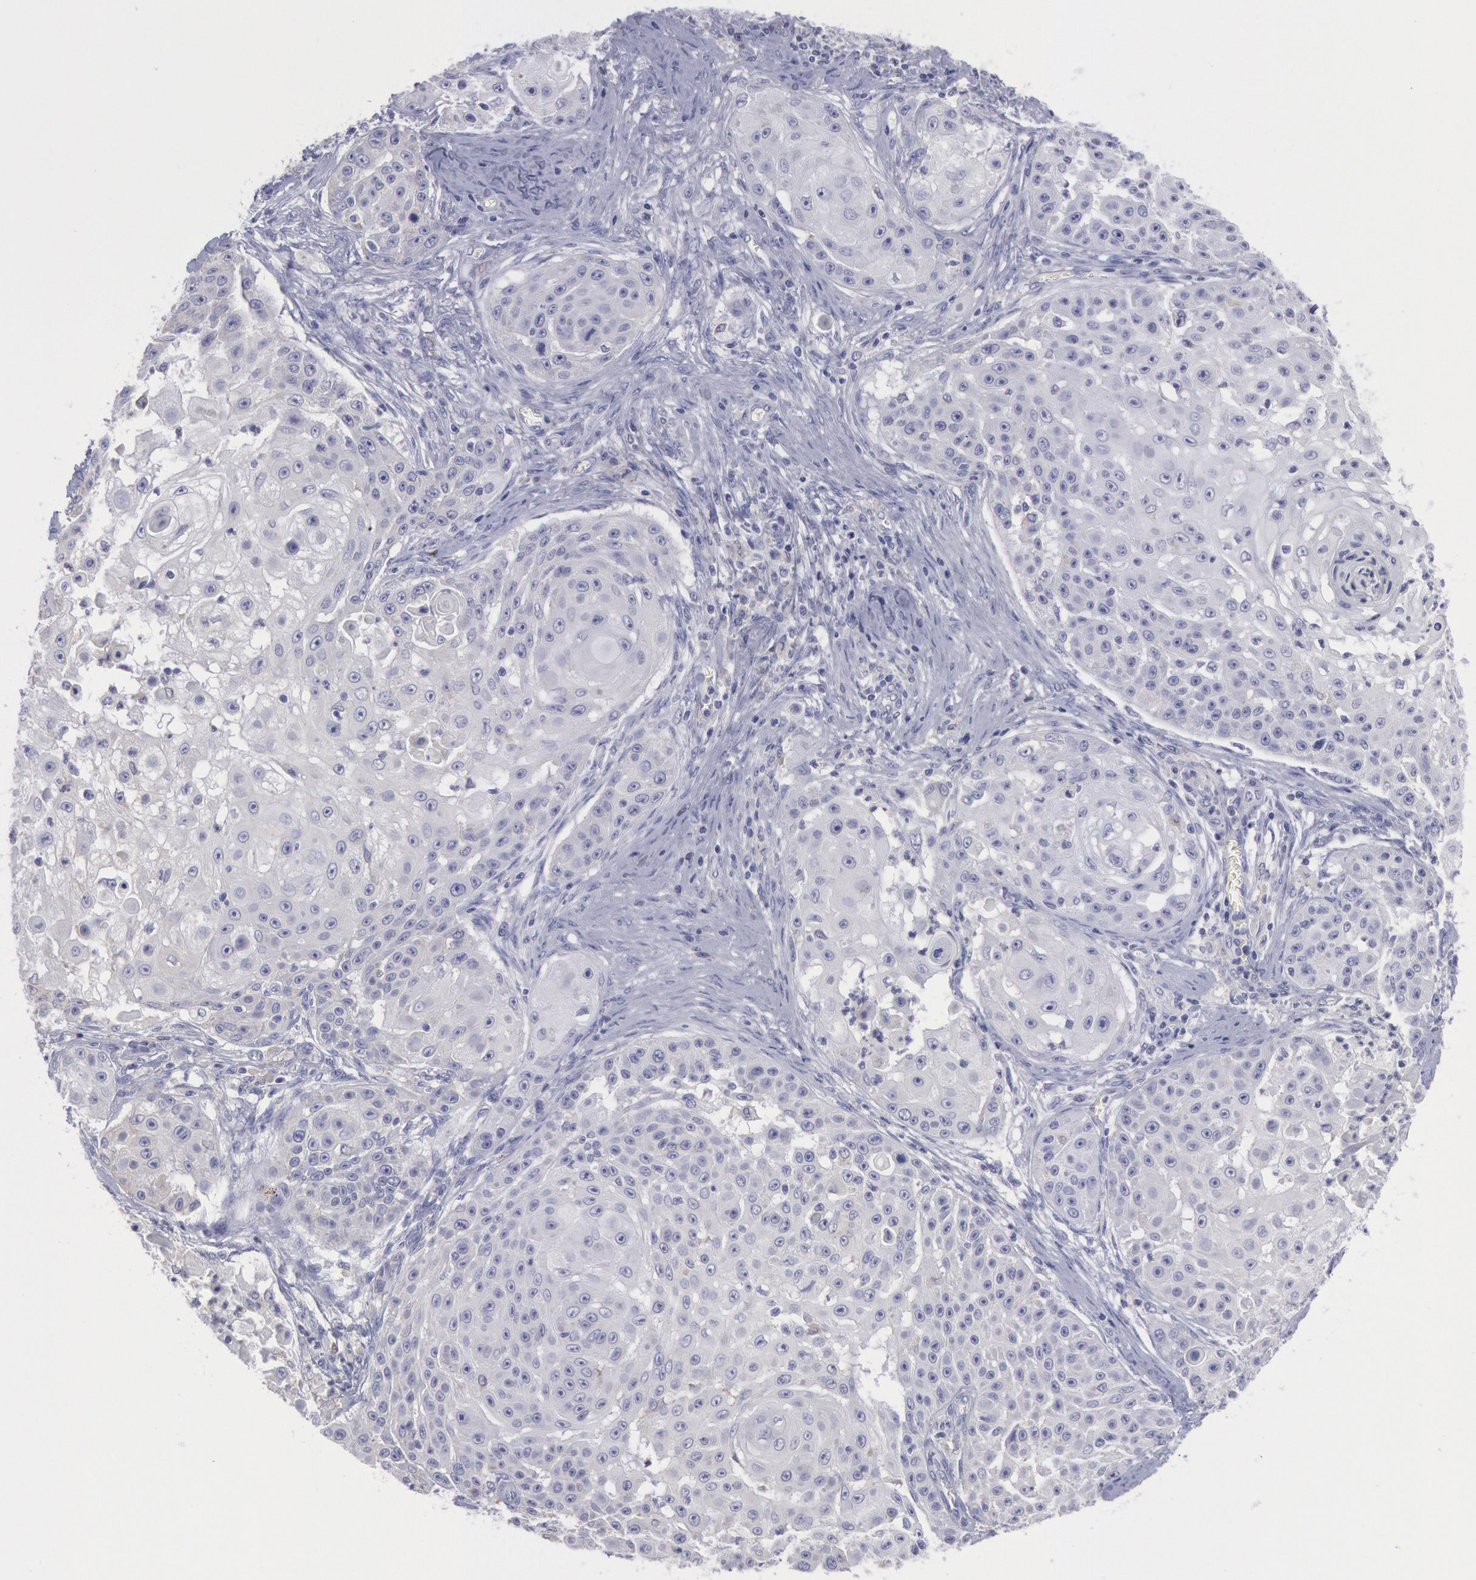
{"staining": {"intensity": "negative", "quantity": "none", "location": "none"}, "tissue": "skin cancer", "cell_type": "Tumor cells", "image_type": "cancer", "snomed": [{"axis": "morphology", "description": "Squamous cell carcinoma, NOS"}, {"axis": "topography", "description": "Skin"}], "caption": "A photomicrograph of human skin squamous cell carcinoma is negative for staining in tumor cells. Nuclei are stained in blue.", "gene": "MYH7", "patient": {"sex": "female", "age": 57}}